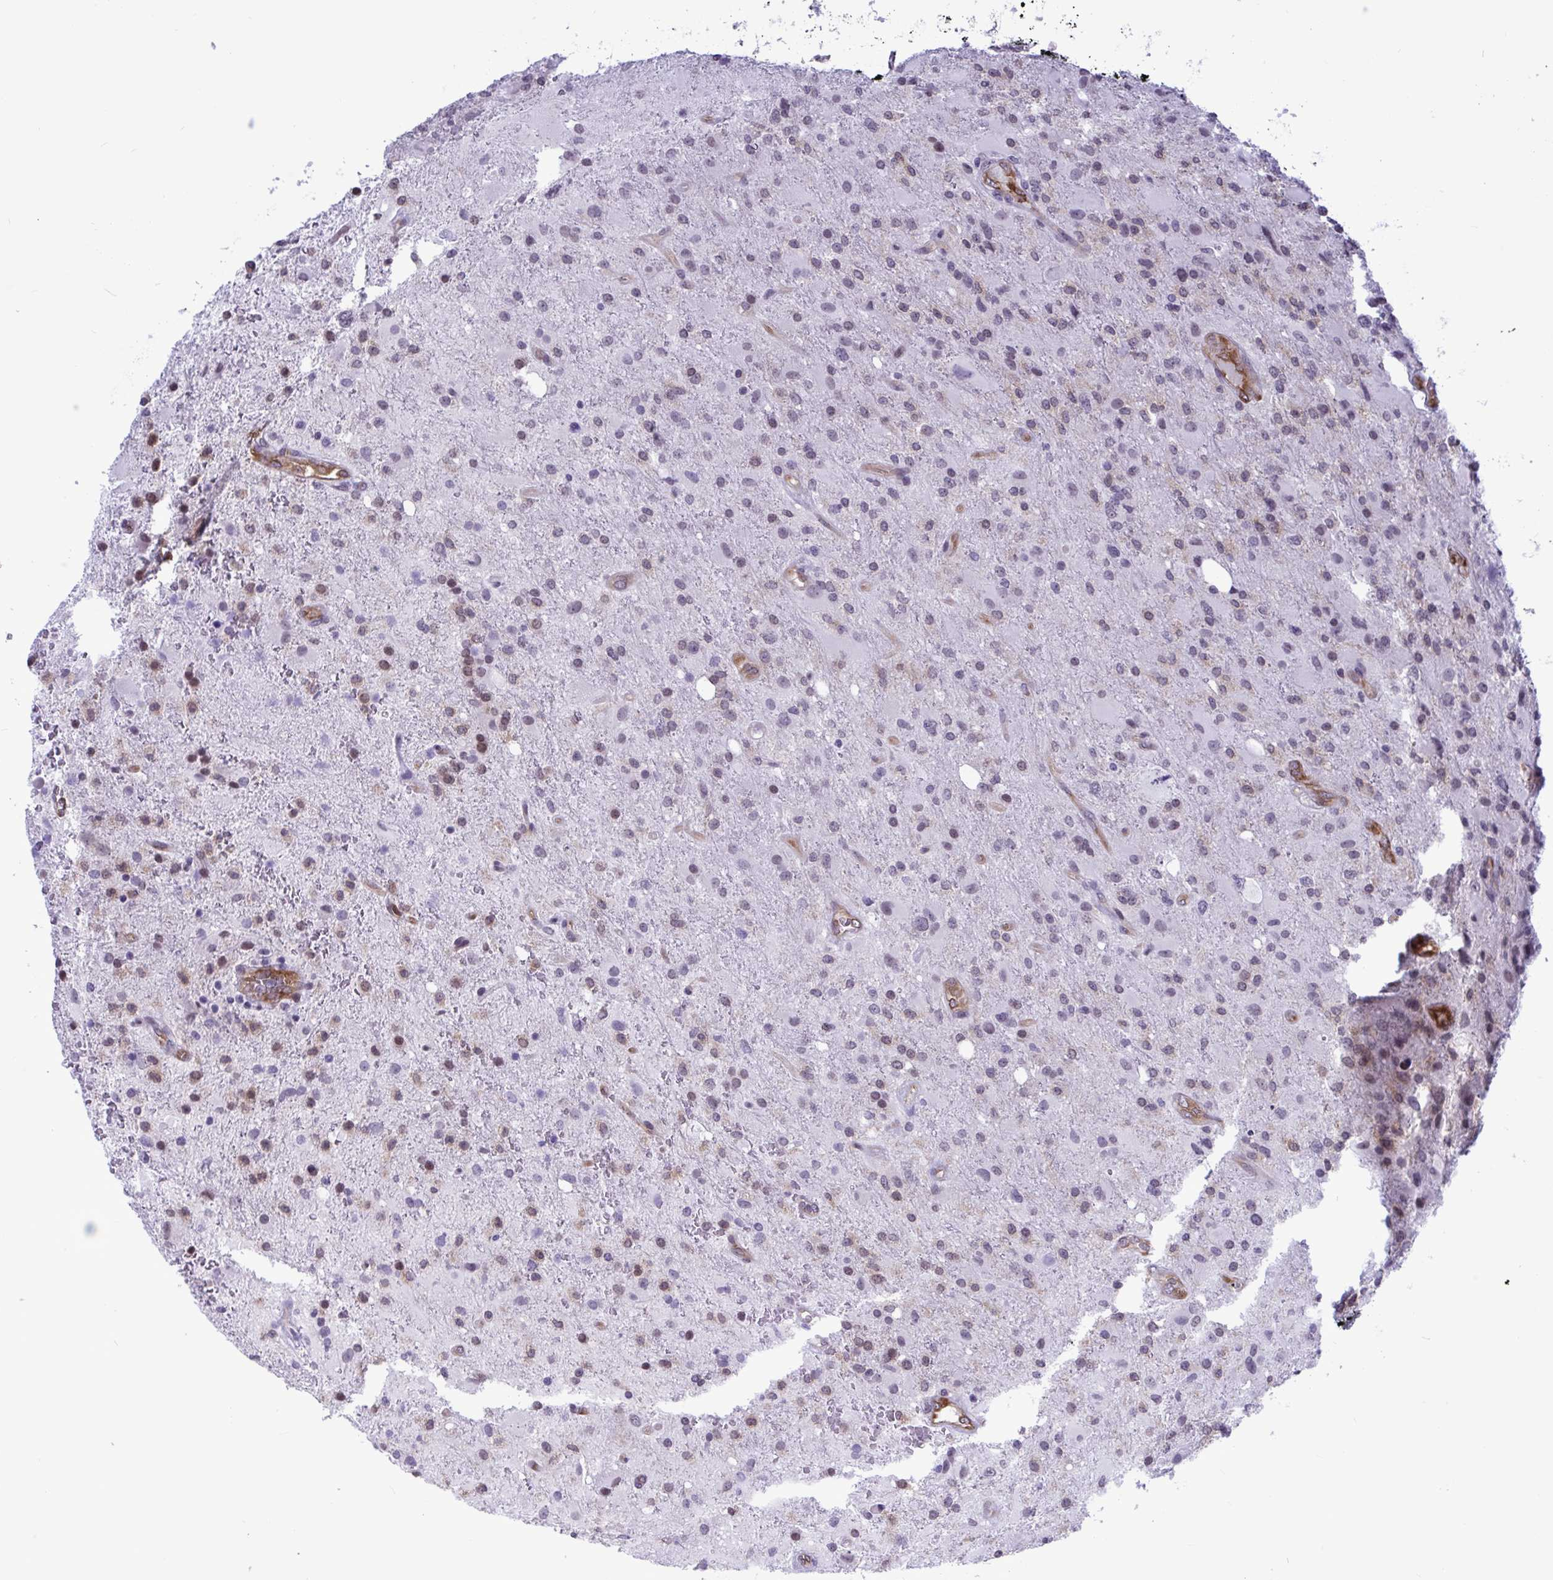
{"staining": {"intensity": "negative", "quantity": "none", "location": "none"}, "tissue": "glioma", "cell_type": "Tumor cells", "image_type": "cancer", "snomed": [{"axis": "morphology", "description": "Glioma, malignant, High grade"}, {"axis": "topography", "description": "Brain"}], "caption": "Immunohistochemical staining of human glioma reveals no significant positivity in tumor cells.", "gene": "EML1", "patient": {"sex": "male", "age": 53}}